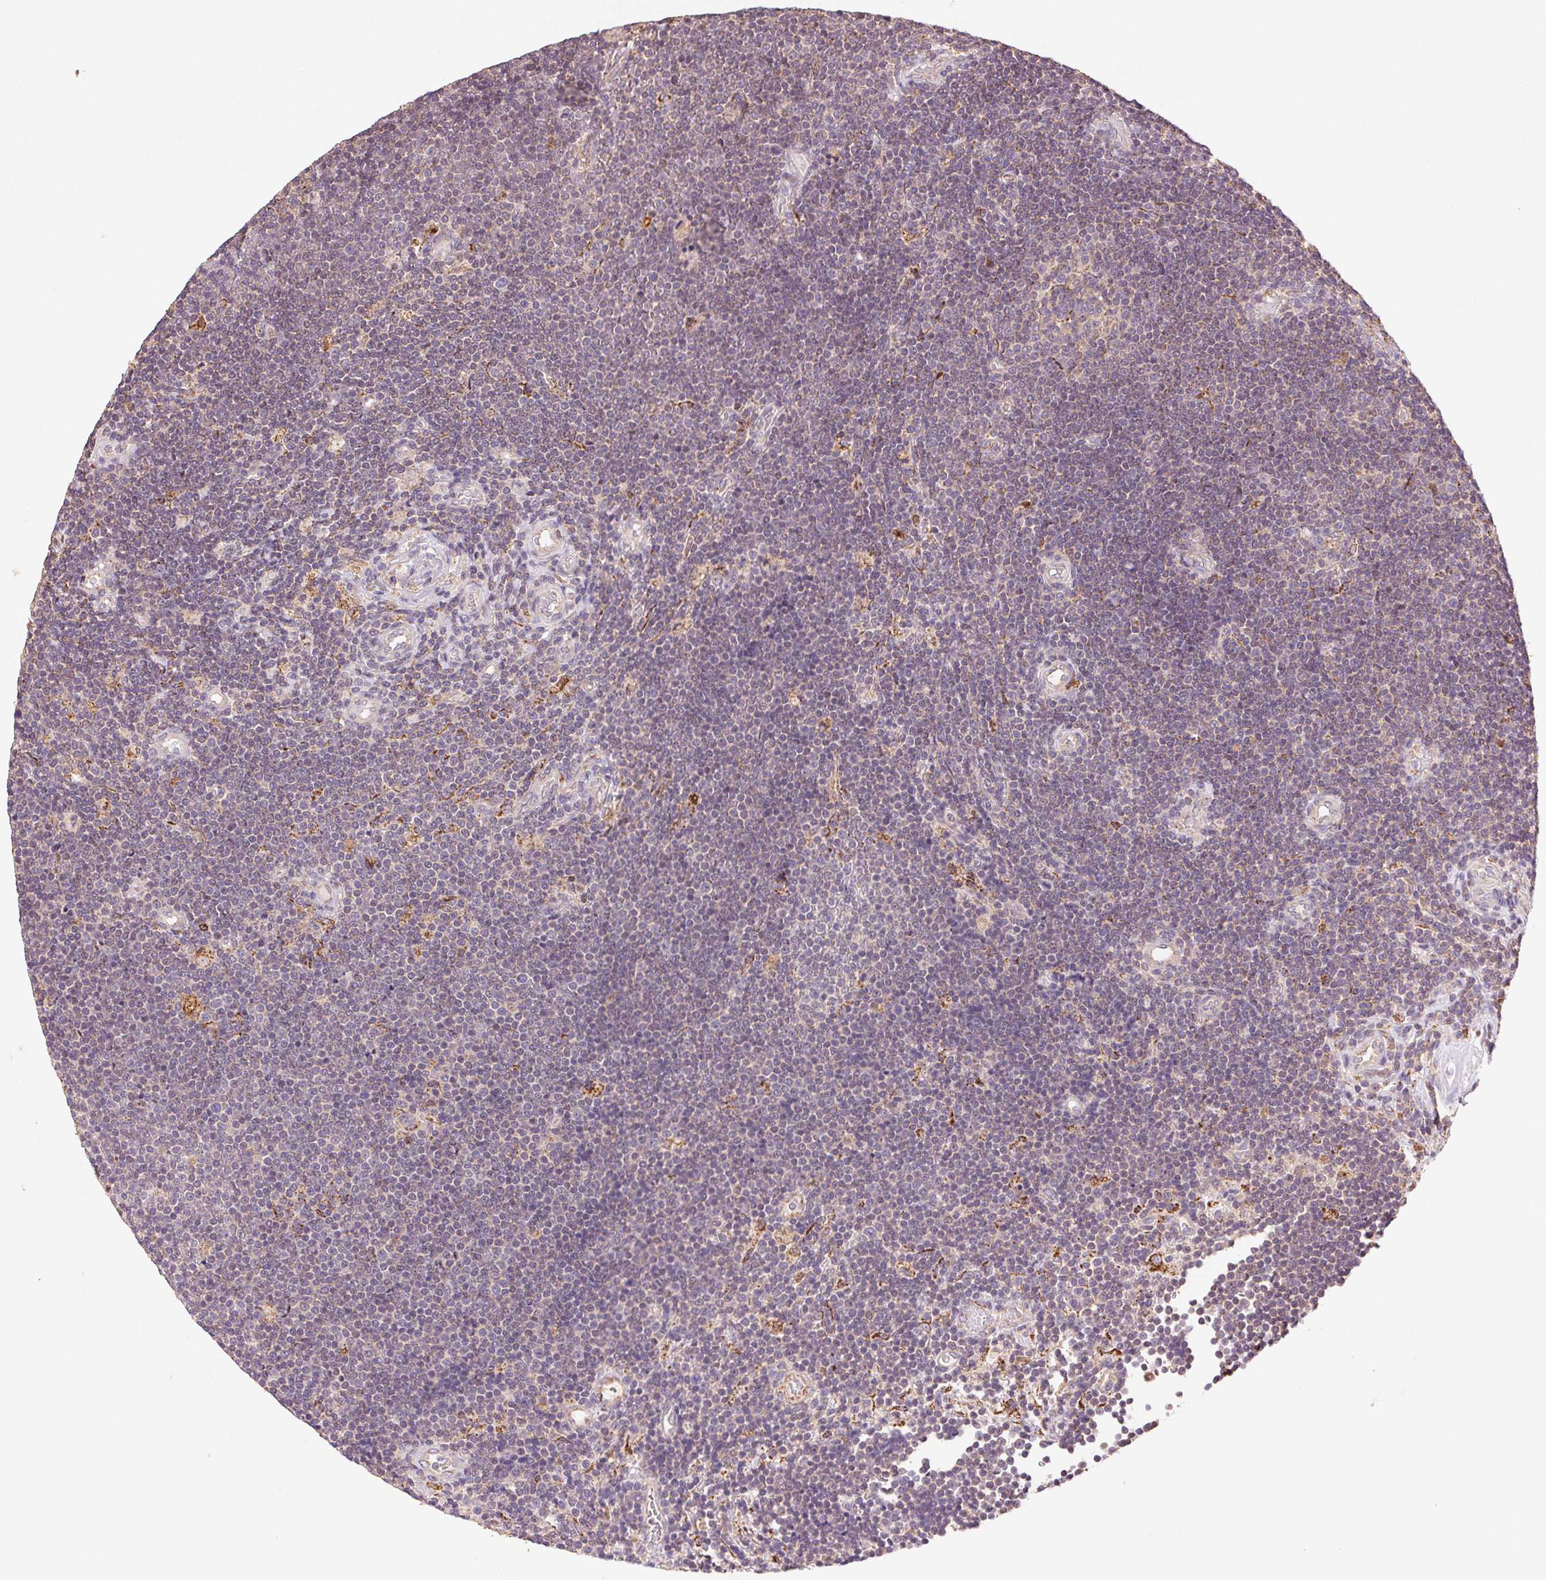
{"staining": {"intensity": "weak", "quantity": "<25%", "location": "cytoplasmic/membranous"}, "tissue": "lymphoma", "cell_type": "Tumor cells", "image_type": "cancer", "snomed": [{"axis": "morphology", "description": "Malignant lymphoma, non-Hodgkin's type, Low grade"}, {"axis": "topography", "description": "Brain"}], "caption": "Human malignant lymphoma, non-Hodgkin's type (low-grade) stained for a protein using IHC reveals no staining in tumor cells.", "gene": "FNBP1L", "patient": {"sex": "female", "age": 66}}